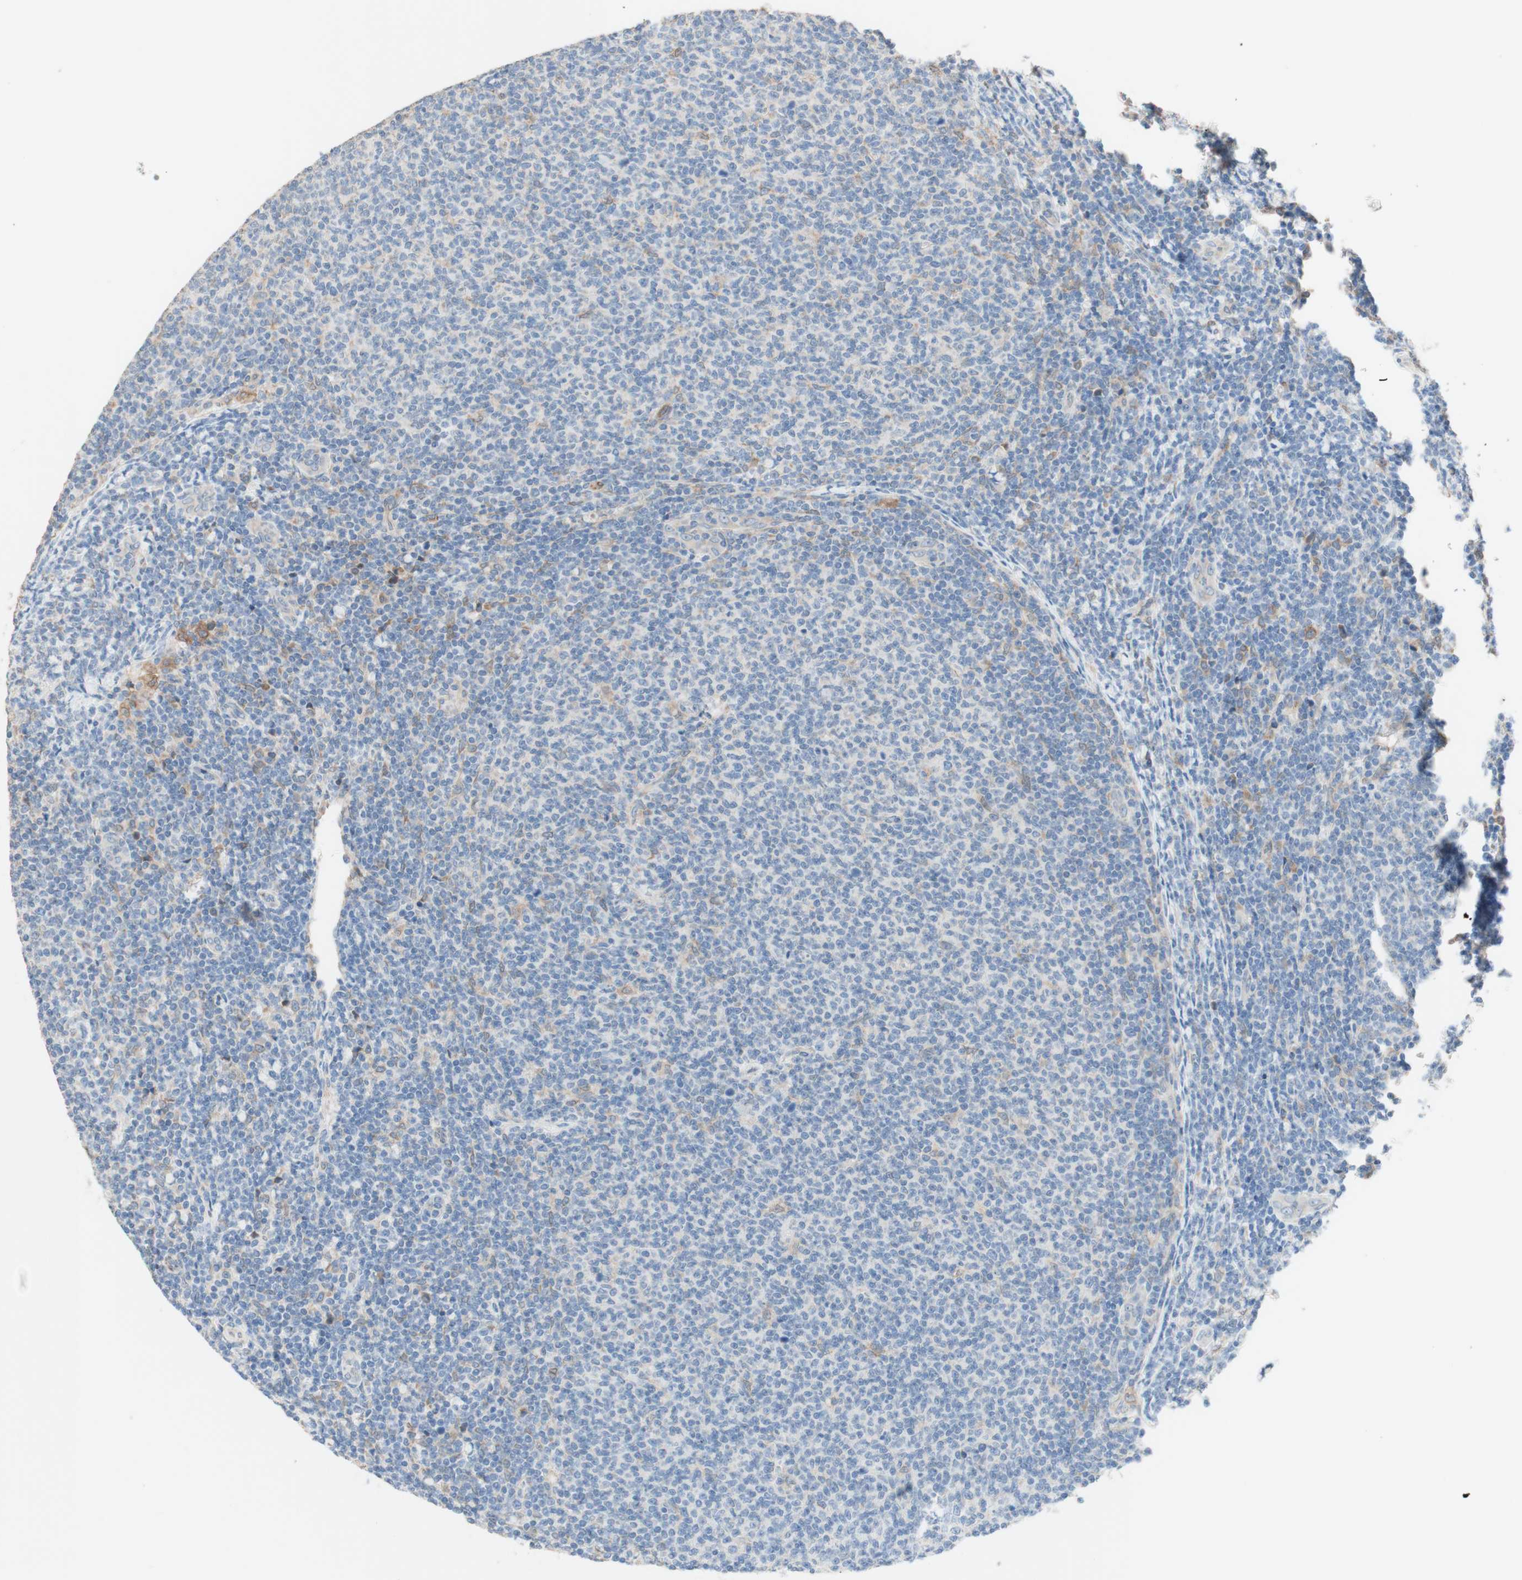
{"staining": {"intensity": "negative", "quantity": "none", "location": "none"}, "tissue": "lymphoma", "cell_type": "Tumor cells", "image_type": "cancer", "snomed": [{"axis": "morphology", "description": "Malignant lymphoma, non-Hodgkin's type, Low grade"}, {"axis": "topography", "description": "Lymph node"}], "caption": "This is an immunohistochemistry (IHC) photomicrograph of human lymphoma. There is no expression in tumor cells.", "gene": "COMT", "patient": {"sex": "male", "age": 66}}